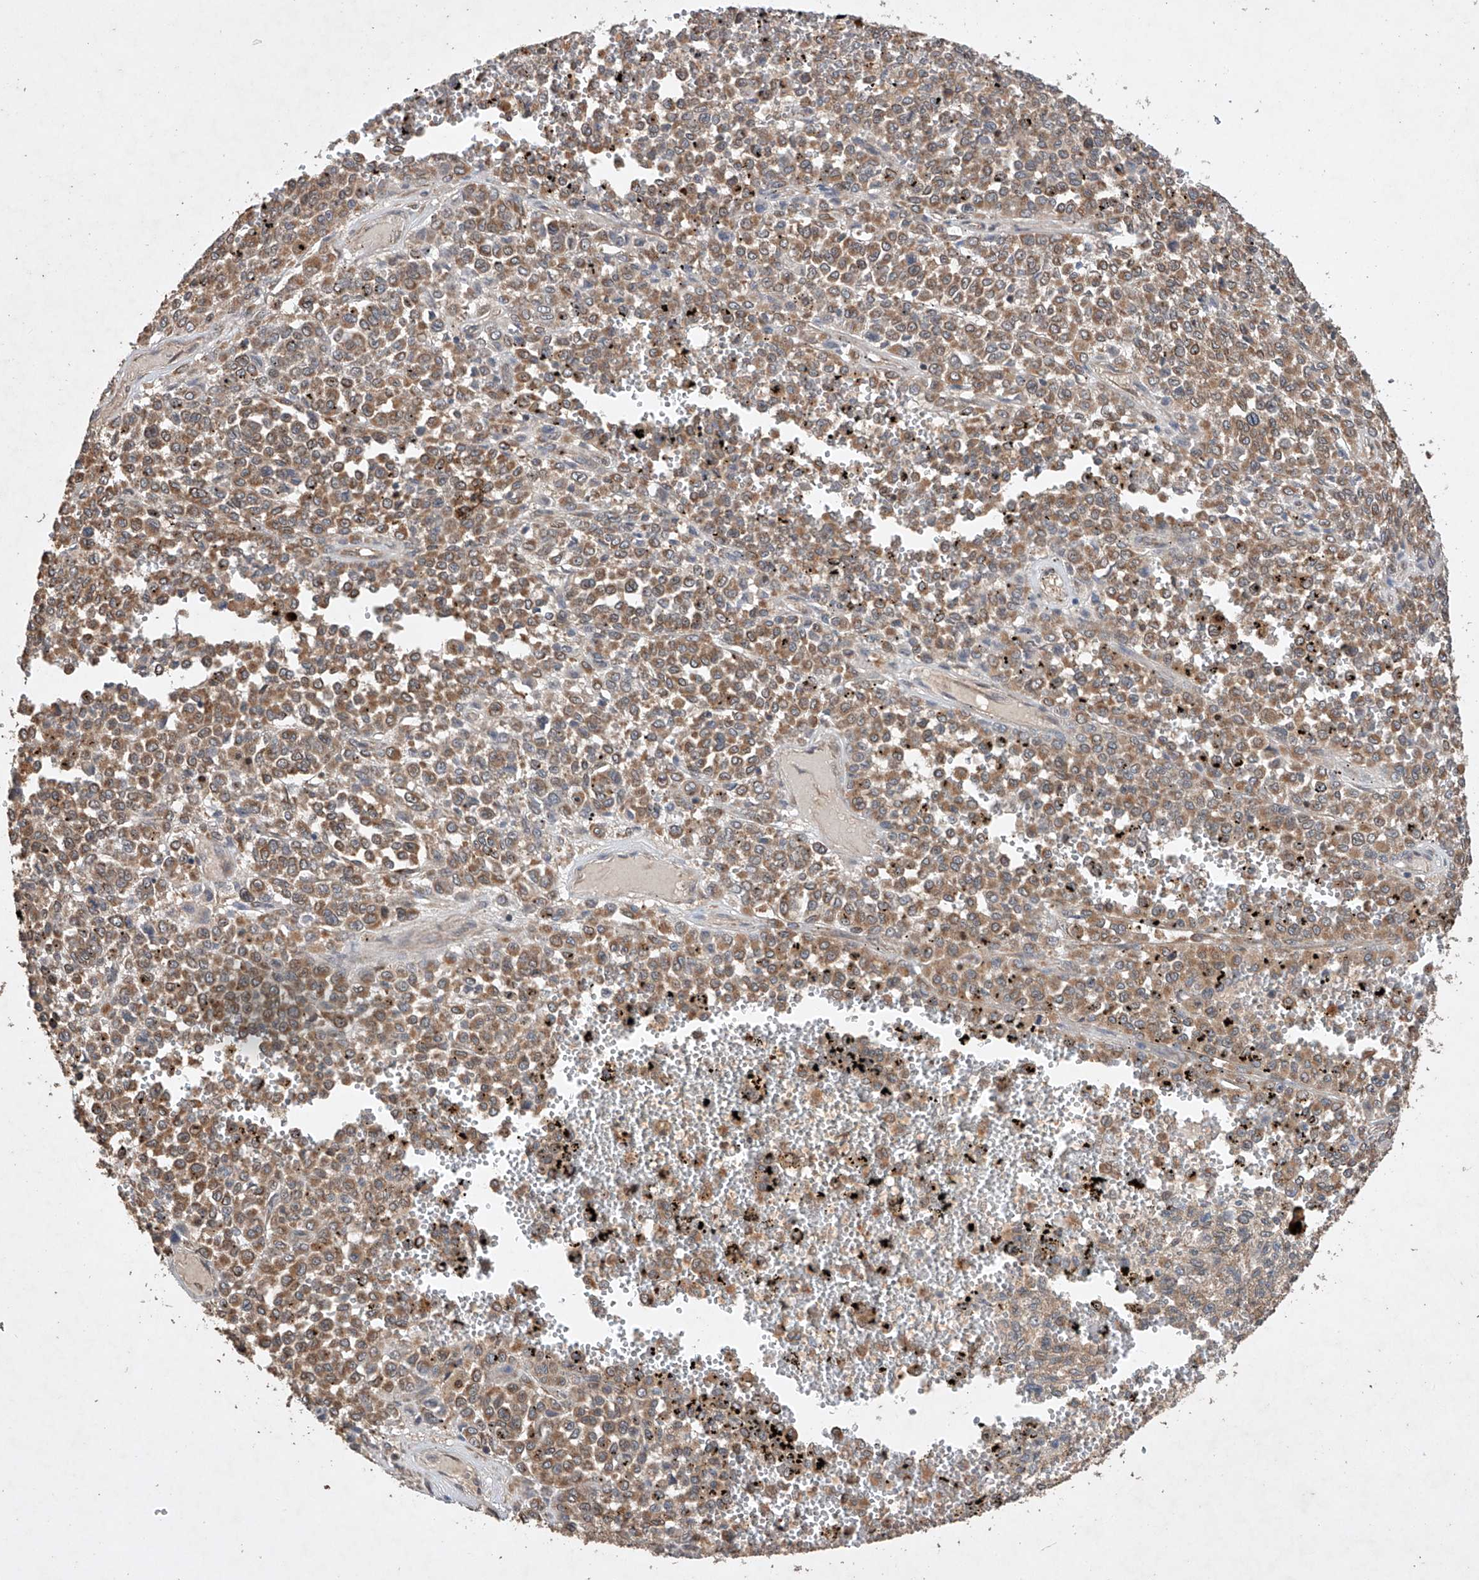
{"staining": {"intensity": "moderate", "quantity": ">75%", "location": "cytoplasmic/membranous"}, "tissue": "melanoma", "cell_type": "Tumor cells", "image_type": "cancer", "snomed": [{"axis": "morphology", "description": "Malignant melanoma, Metastatic site"}, {"axis": "topography", "description": "Pancreas"}], "caption": "Melanoma stained for a protein (brown) reveals moderate cytoplasmic/membranous positive expression in approximately >75% of tumor cells.", "gene": "LURAP1", "patient": {"sex": "female", "age": 30}}